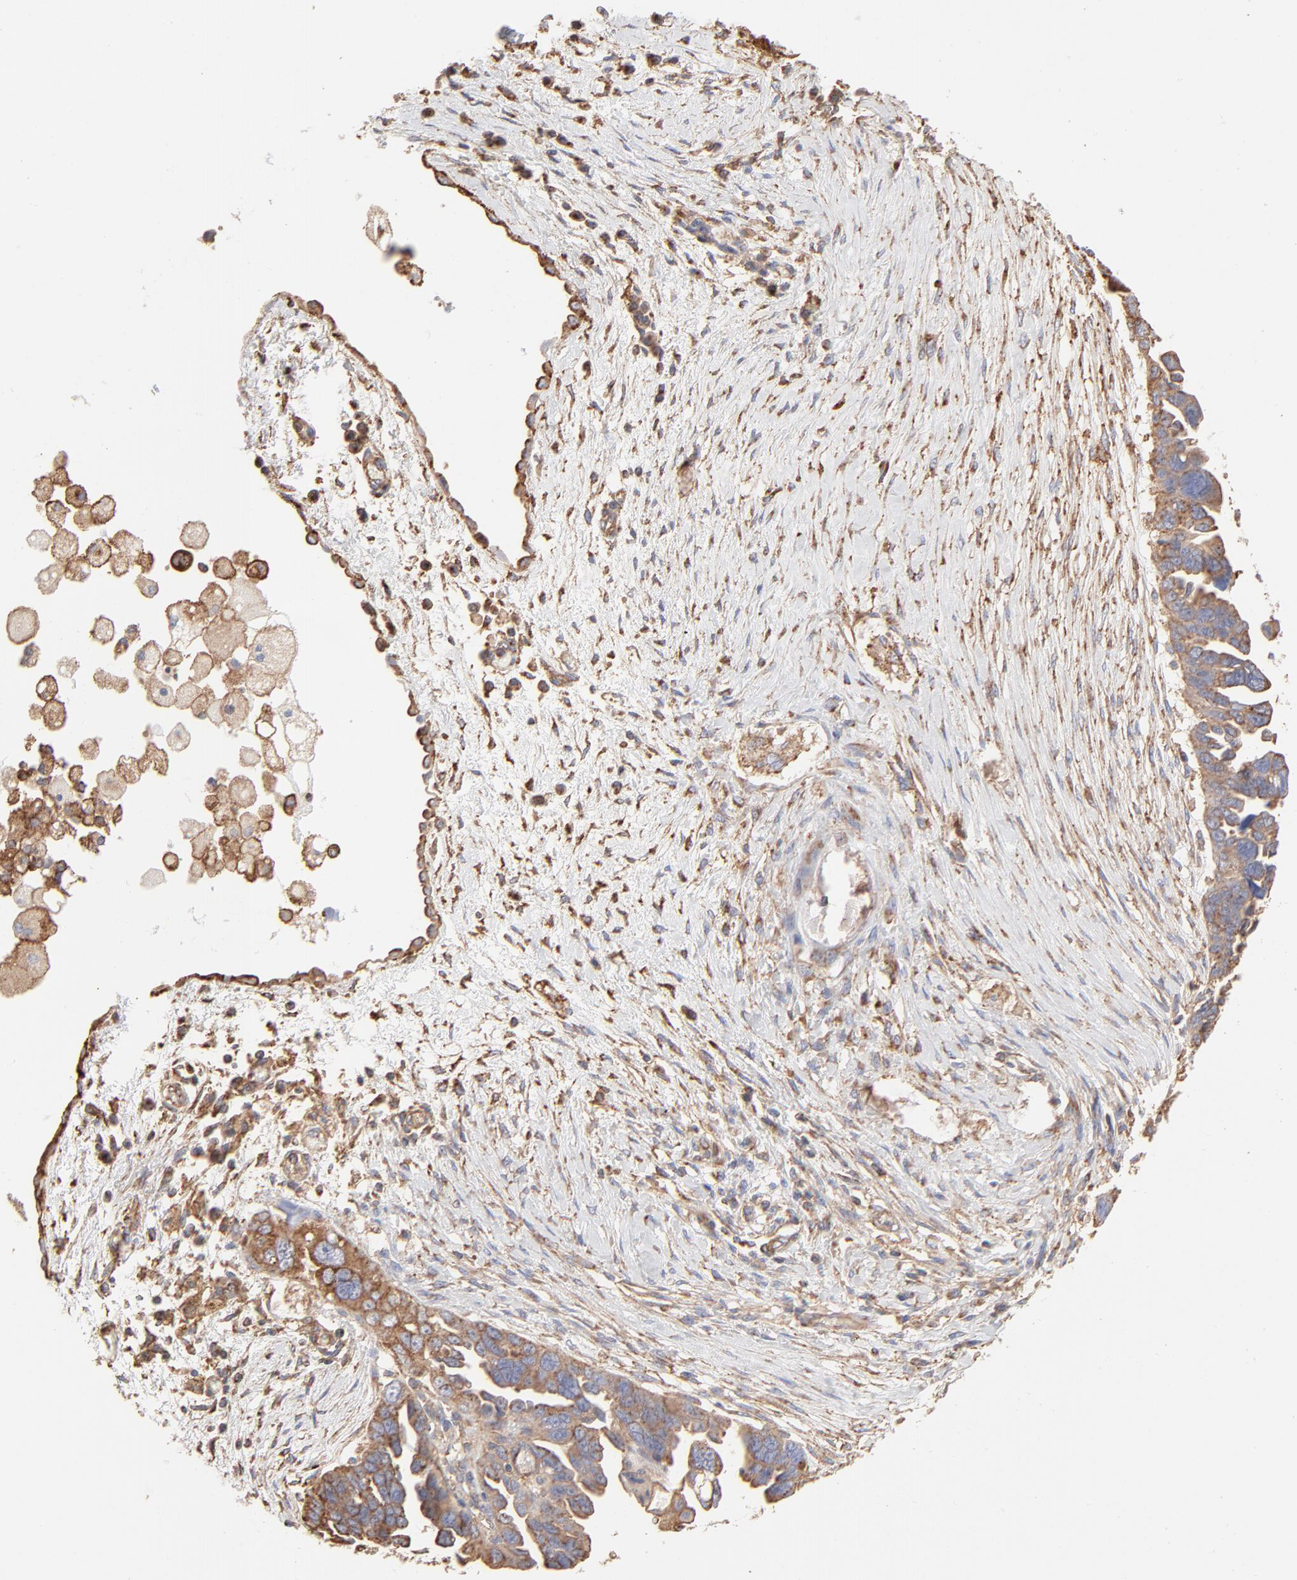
{"staining": {"intensity": "strong", "quantity": ">75%", "location": "cytoplasmic/membranous"}, "tissue": "ovarian cancer", "cell_type": "Tumor cells", "image_type": "cancer", "snomed": [{"axis": "morphology", "description": "Cystadenocarcinoma, serous, NOS"}, {"axis": "topography", "description": "Ovary"}], "caption": "The immunohistochemical stain highlights strong cytoplasmic/membranous staining in tumor cells of ovarian serous cystadenocarcinoma tissue. Immunohistochemistry stains the protein of interest in brown and the nuclei are stained blue.", "gene": "CLTB", "patient": {"sex": "female", "age": 63}}